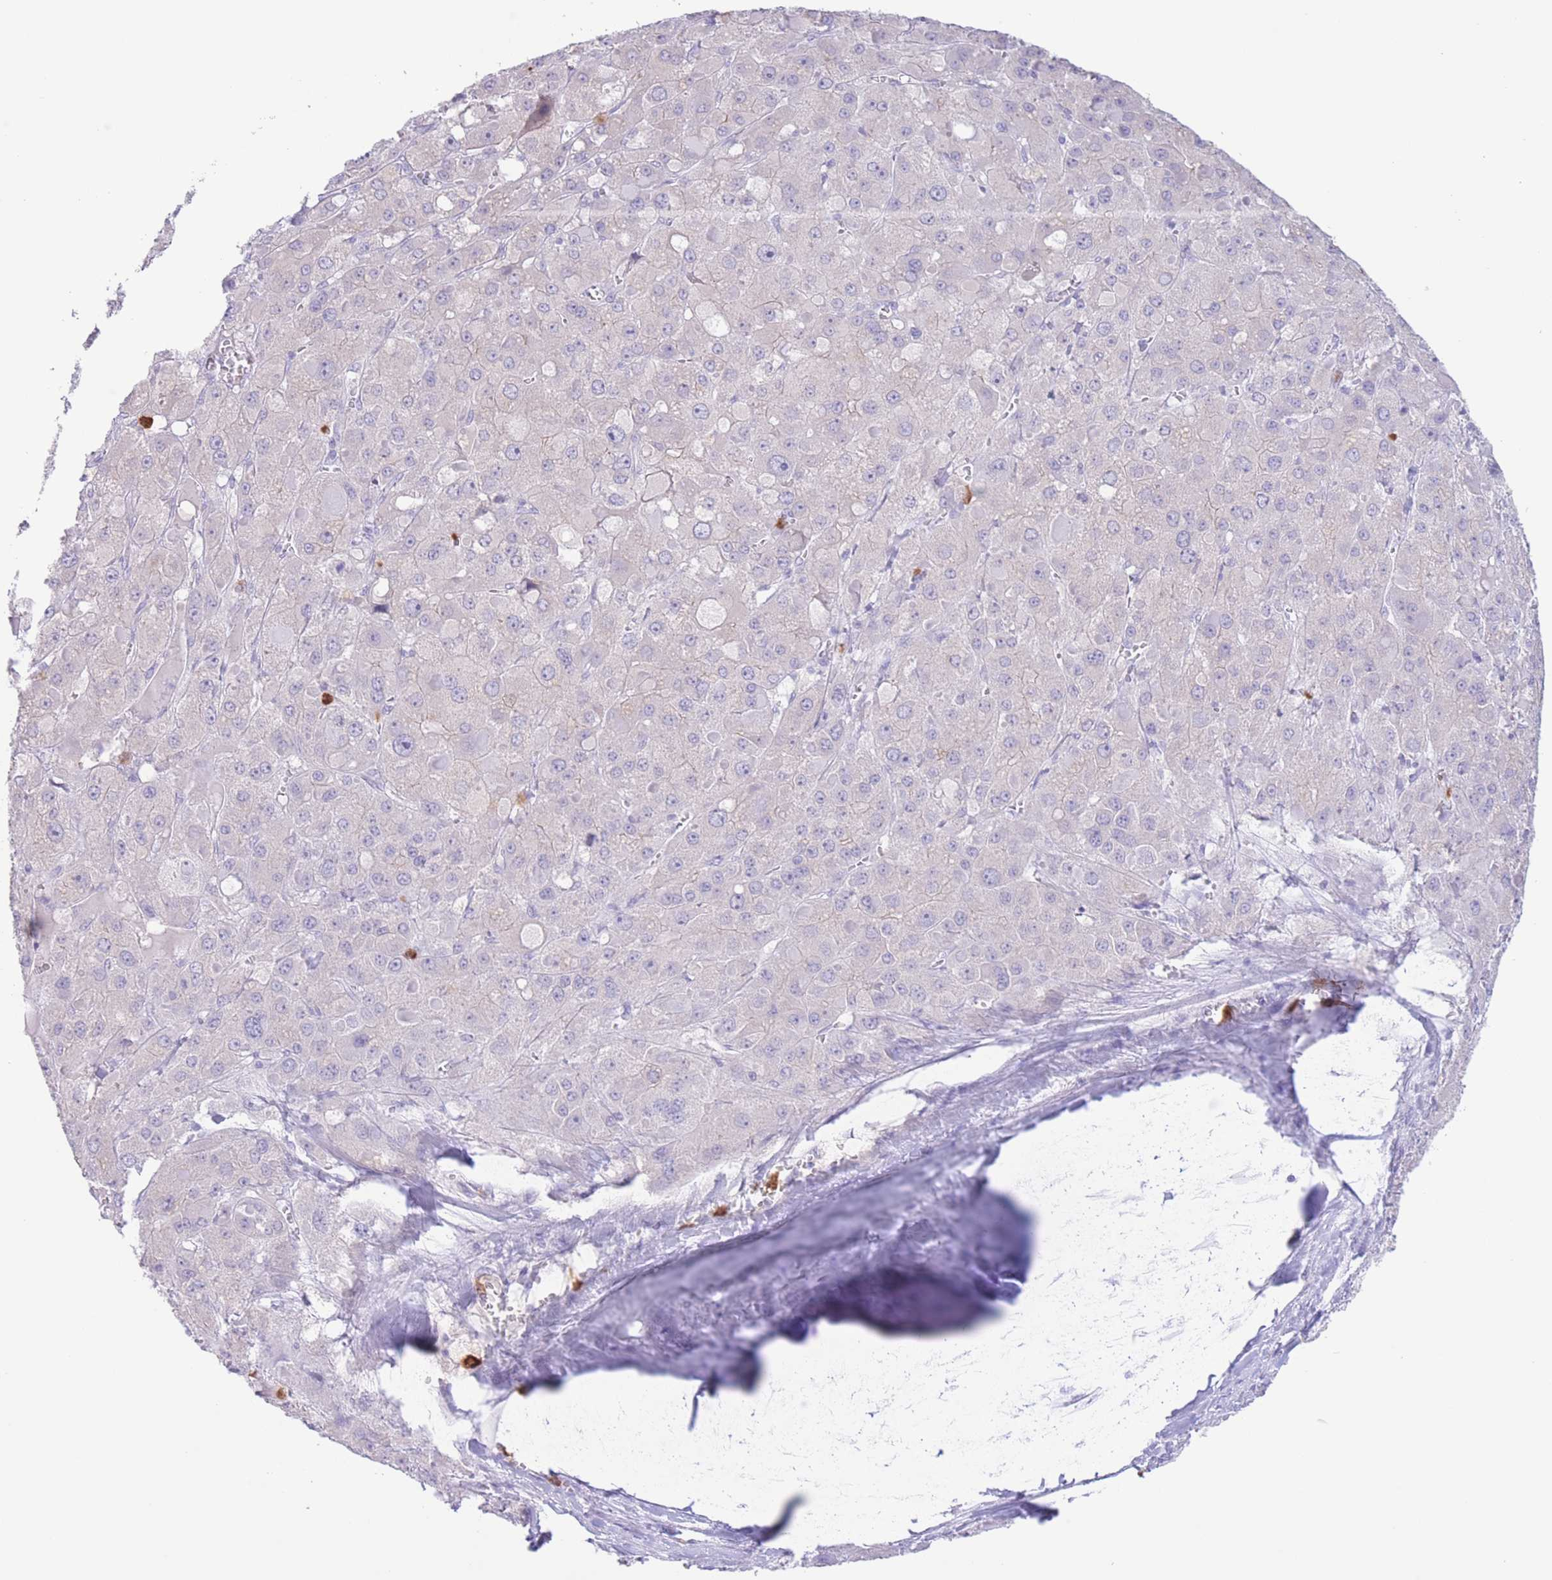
{"staining": {"intensity": "negative", "quantity": "none", "location": "none"}, "tissue": "liver cancer", "cell_type": "Tumor cells", "image_type": "cancer", "snomed": [{"axis": "morphology", "description": "Carcinoma, Hepatocellular, NOS"}, {"axis": "topography", "description": "Liver"}], "caption": "DAB immunohistochemical staining of human liver hepatocellular carcinoma demonstrates no significant positivity in tumor cells. (DAB (3,3'-diaminobenzidine) IHC, high magnification).", "gene": "LCLAT1", "patient": {"sex": "female", "age": 73}}